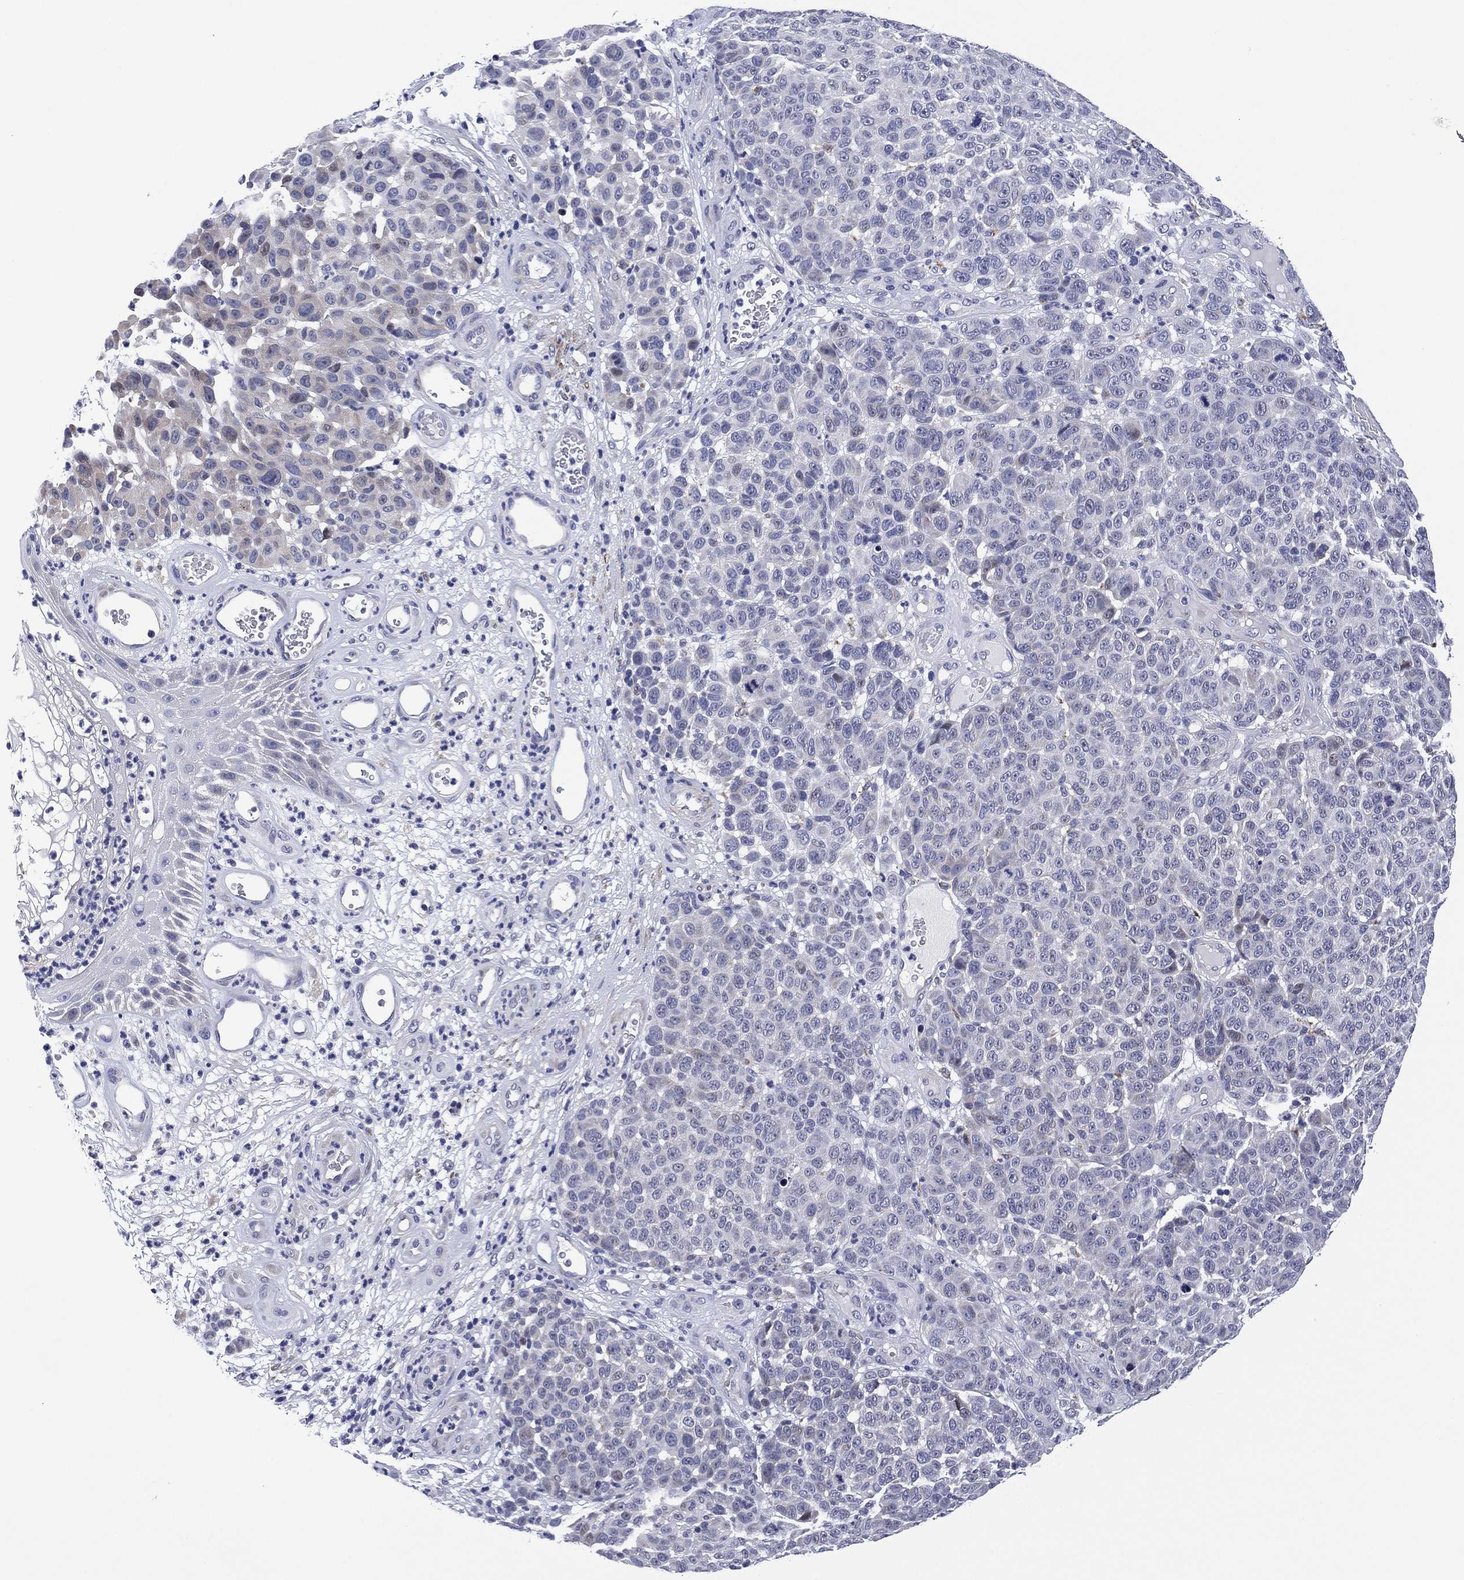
{"staining": {"intensity": "negative", "quantity": "none", "location": "none"}, "tissue": "melanoma", "cell_type": "Tumor cells", "image_type": "cancer", "snomed": [{"axis": "morphology", "description": "Malignant melanoma, NOS"}, {"axis": "topography", "description": "Skin"}], "caption": "Immunohistochemical staining of human malignant melanoma shows no significant staining in tumor cells. (DAB (3,3'-diaminobenzidine) immunohistochemistry, high magnification).", "gene": "CLIP3", "patient": {"sex": "male", "age": 59}}